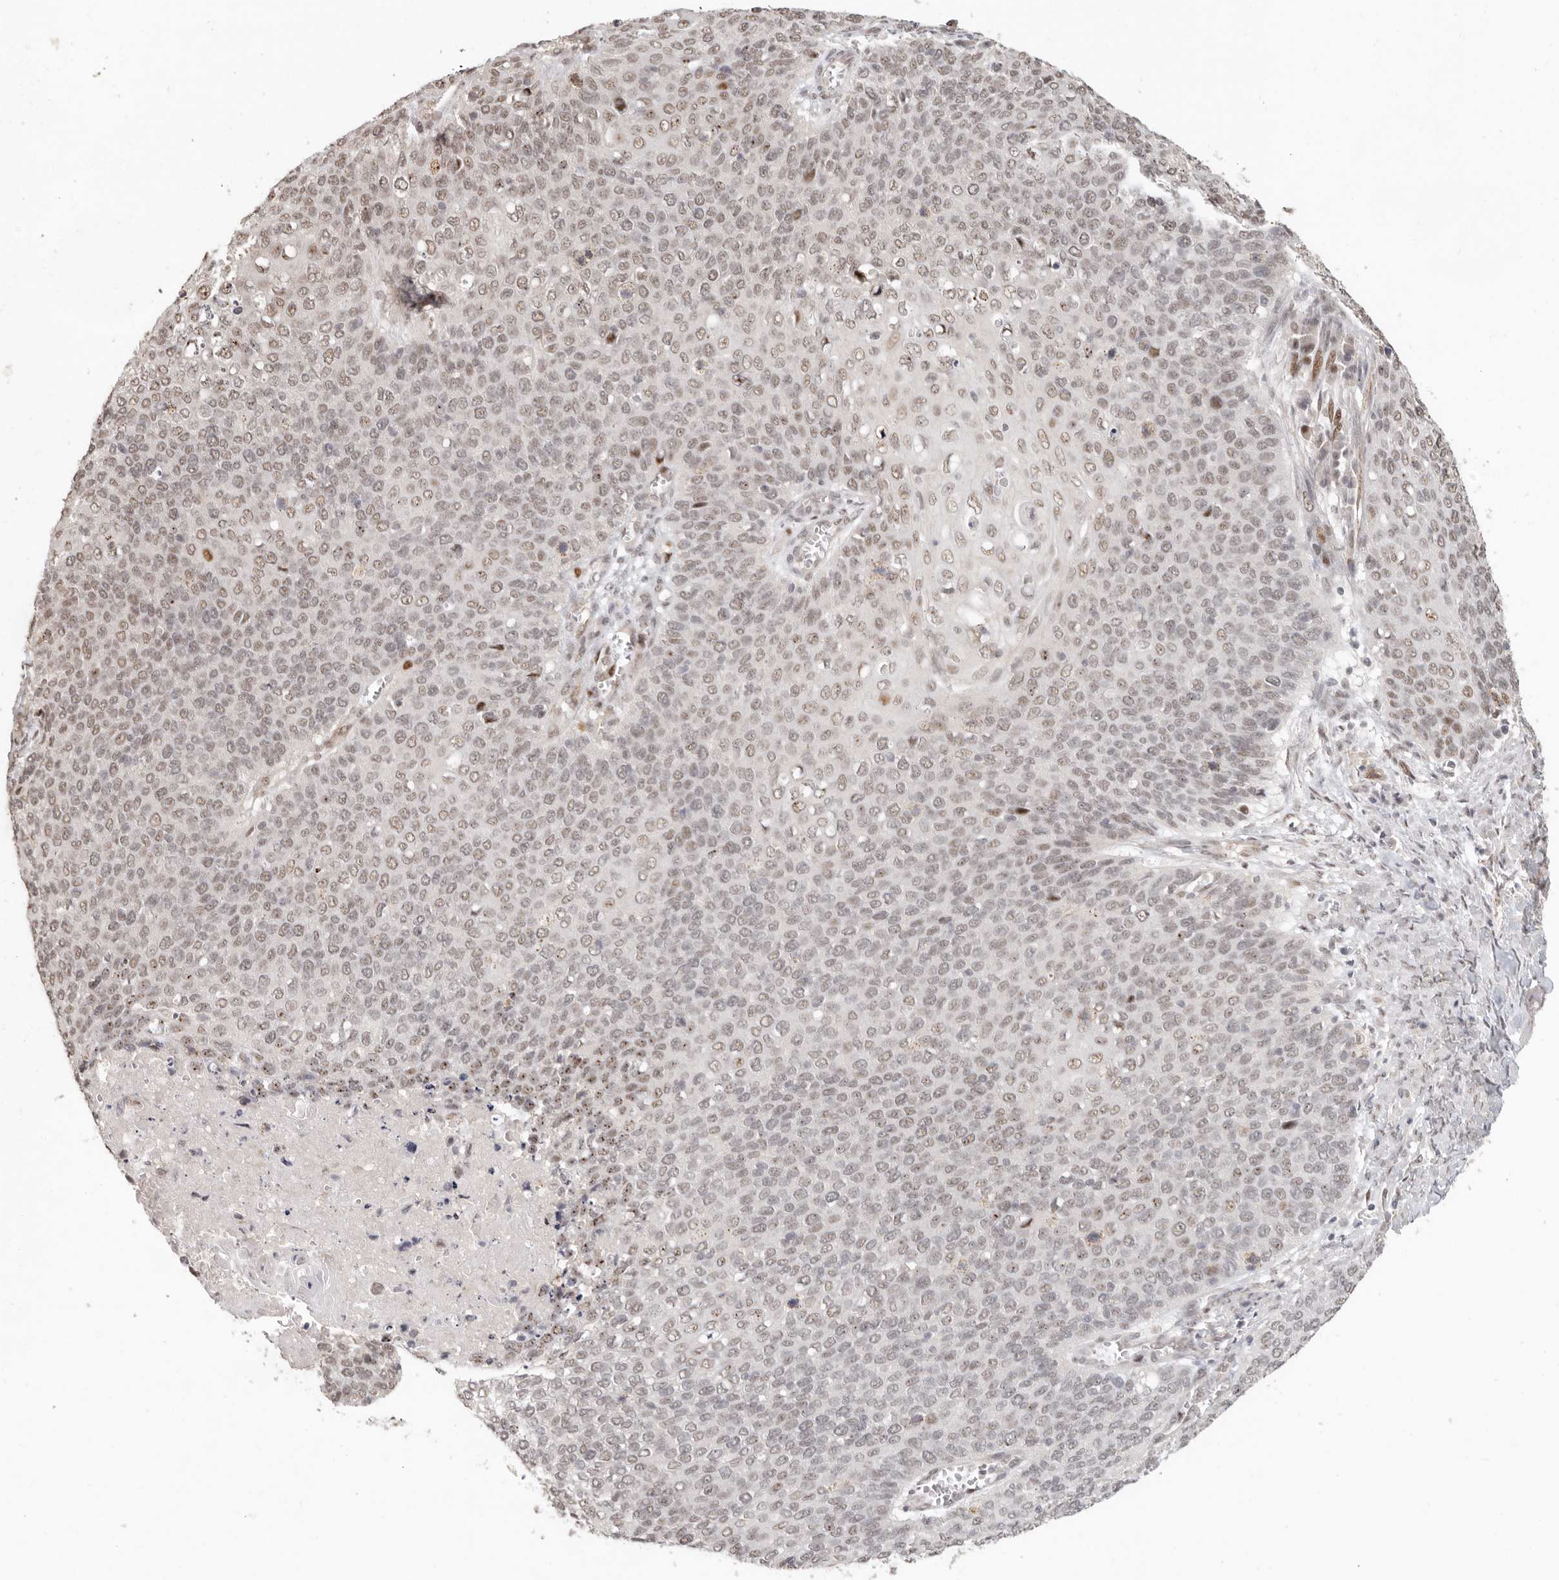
{"staining": {"intensity": "weak", "quantity": ">75%", "location": "nuclear"}, "tissue": "cervical cancer", "cell_type": "Tumor cells", "image_type": "cancer", "snomed": [{"axis": "morphology", "description": "Squamous cell carcinoma, NOS"}, {"axis": "topography", "description": "Cervix"}], "caption": "A brown stain highlights weak nuclear staining of a protein in human cervical cancer (squamous cell carcinoma) tumor cells.", "gene": "GPBP1L1", "patient": {"sex": "female", "age": 39}}